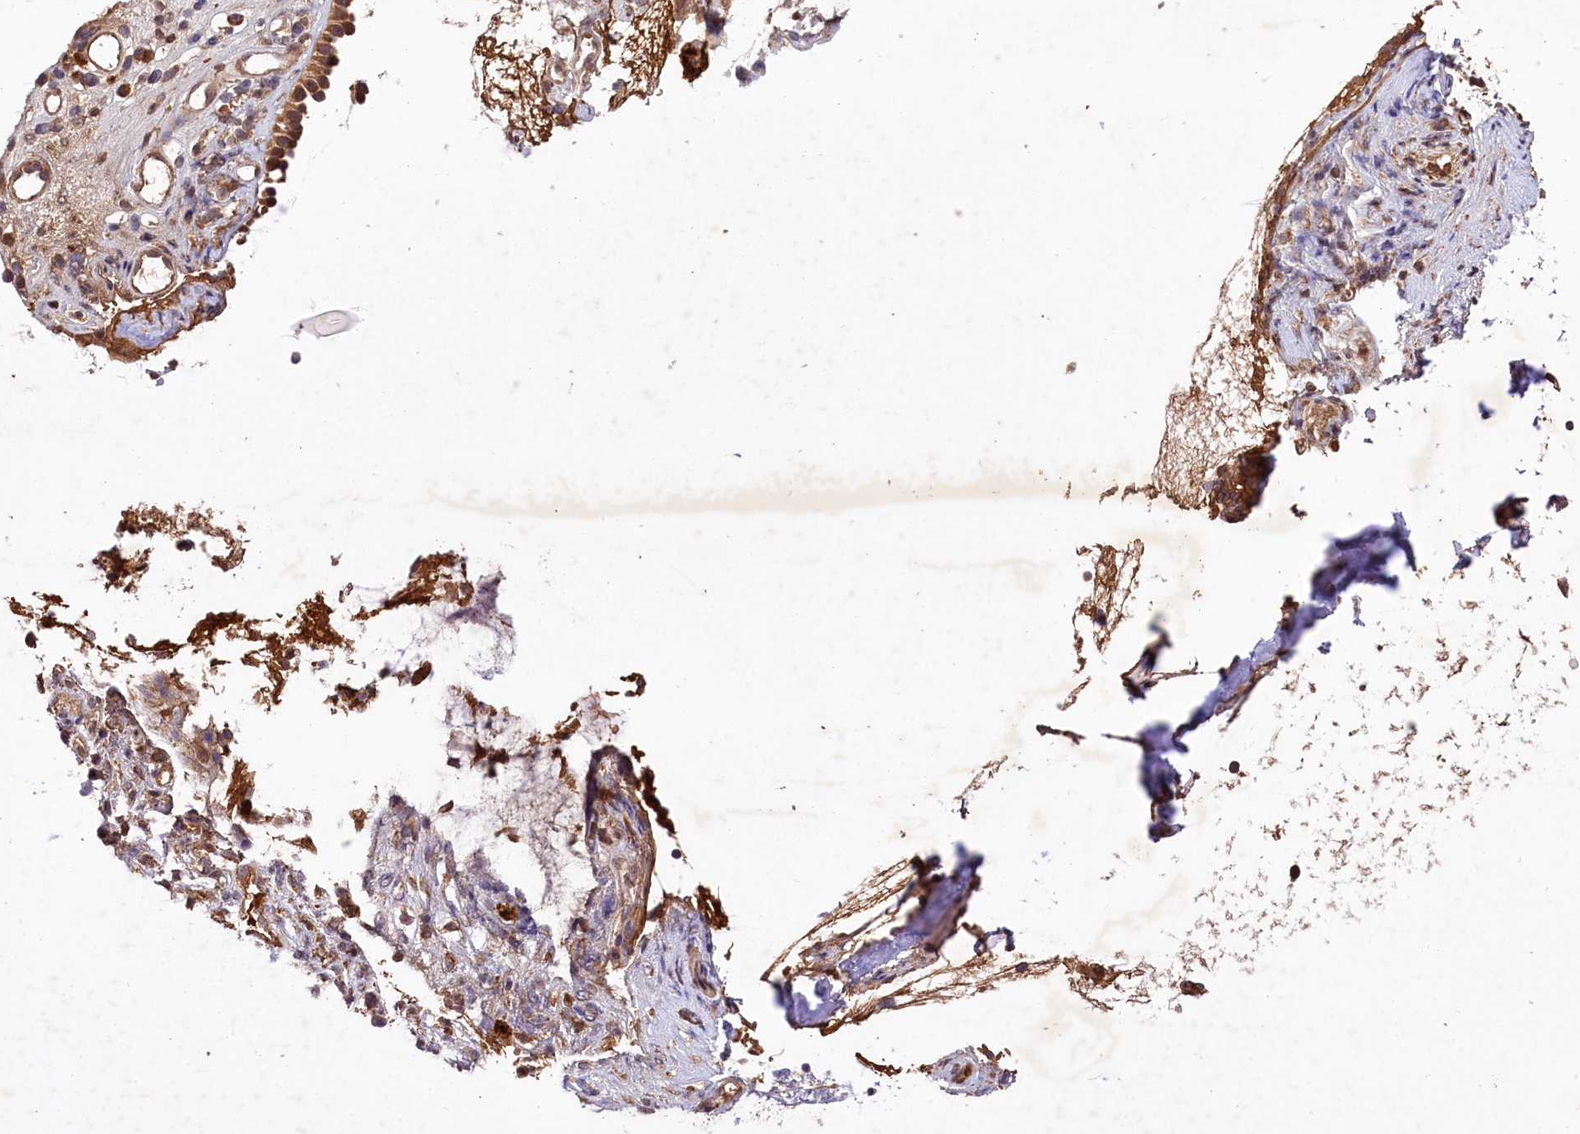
{"staining": {"intensity": "moderate", "quantity": ">75%", "location": "cytoplasmic/membranous"}, "tissue": "nasopharynx", "cell_type": "Respiratory epithelial cells", "image_type": "normal", "snomed": [{"axis": "morphology", "description": "Normal tissue, NOS"}, {"axis": "morphology", "description": "Inflammation, NOS"}, {"axis": "topography", "description": "Nasopharynx"}], "caption": "Benign nasopharynx reveals moderate cytoplasmic/membranous positivity in approximately >75% of respiratory epithelial cells Nuclei are stained in blue..", "gene": "MCF2L2", "patient": {"sex": "male", "age": 29}}